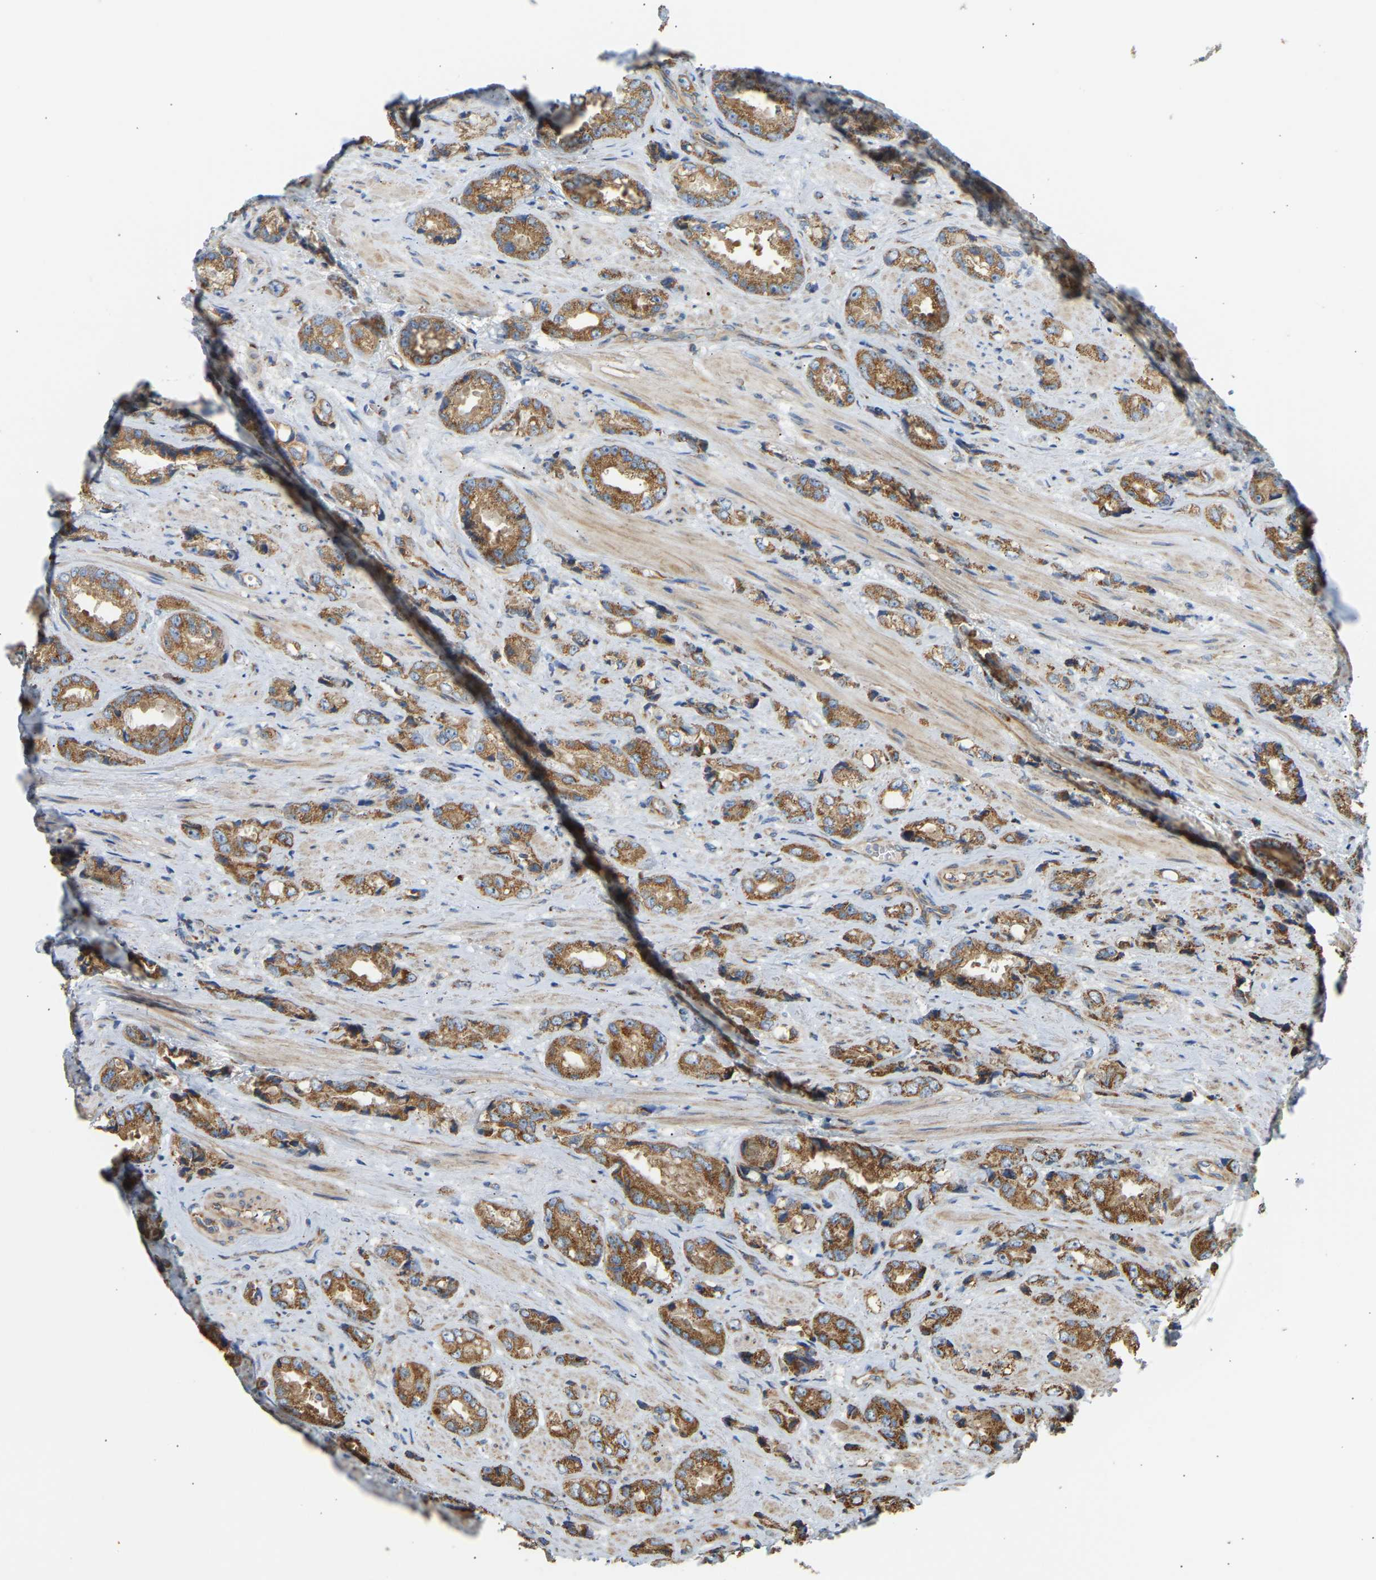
{"staining": {"intensity": "strong", "quantity": ">75%", "location": "cytoplasmic/membranous"}, "tissue": "prostate cancer", "cell_type": "Tumor cells", "image_type": "cancer", "snomed": [{"axis": "morphology", "description": "Adenocarcinoma, High grade"}, {"axis": "topography", "description": "Prostate"}], "caption": "Immunohistochemistry (IHC) photomicrograph of high-grade adenocarcinoma (prostate) stained for a protein (brown), which displays high levels of strong cytoplasmic/membranous positivity in about >75% of tumor cells.", "gene": "YIPF2", "patient": {"sex": "male", "age": 61}}